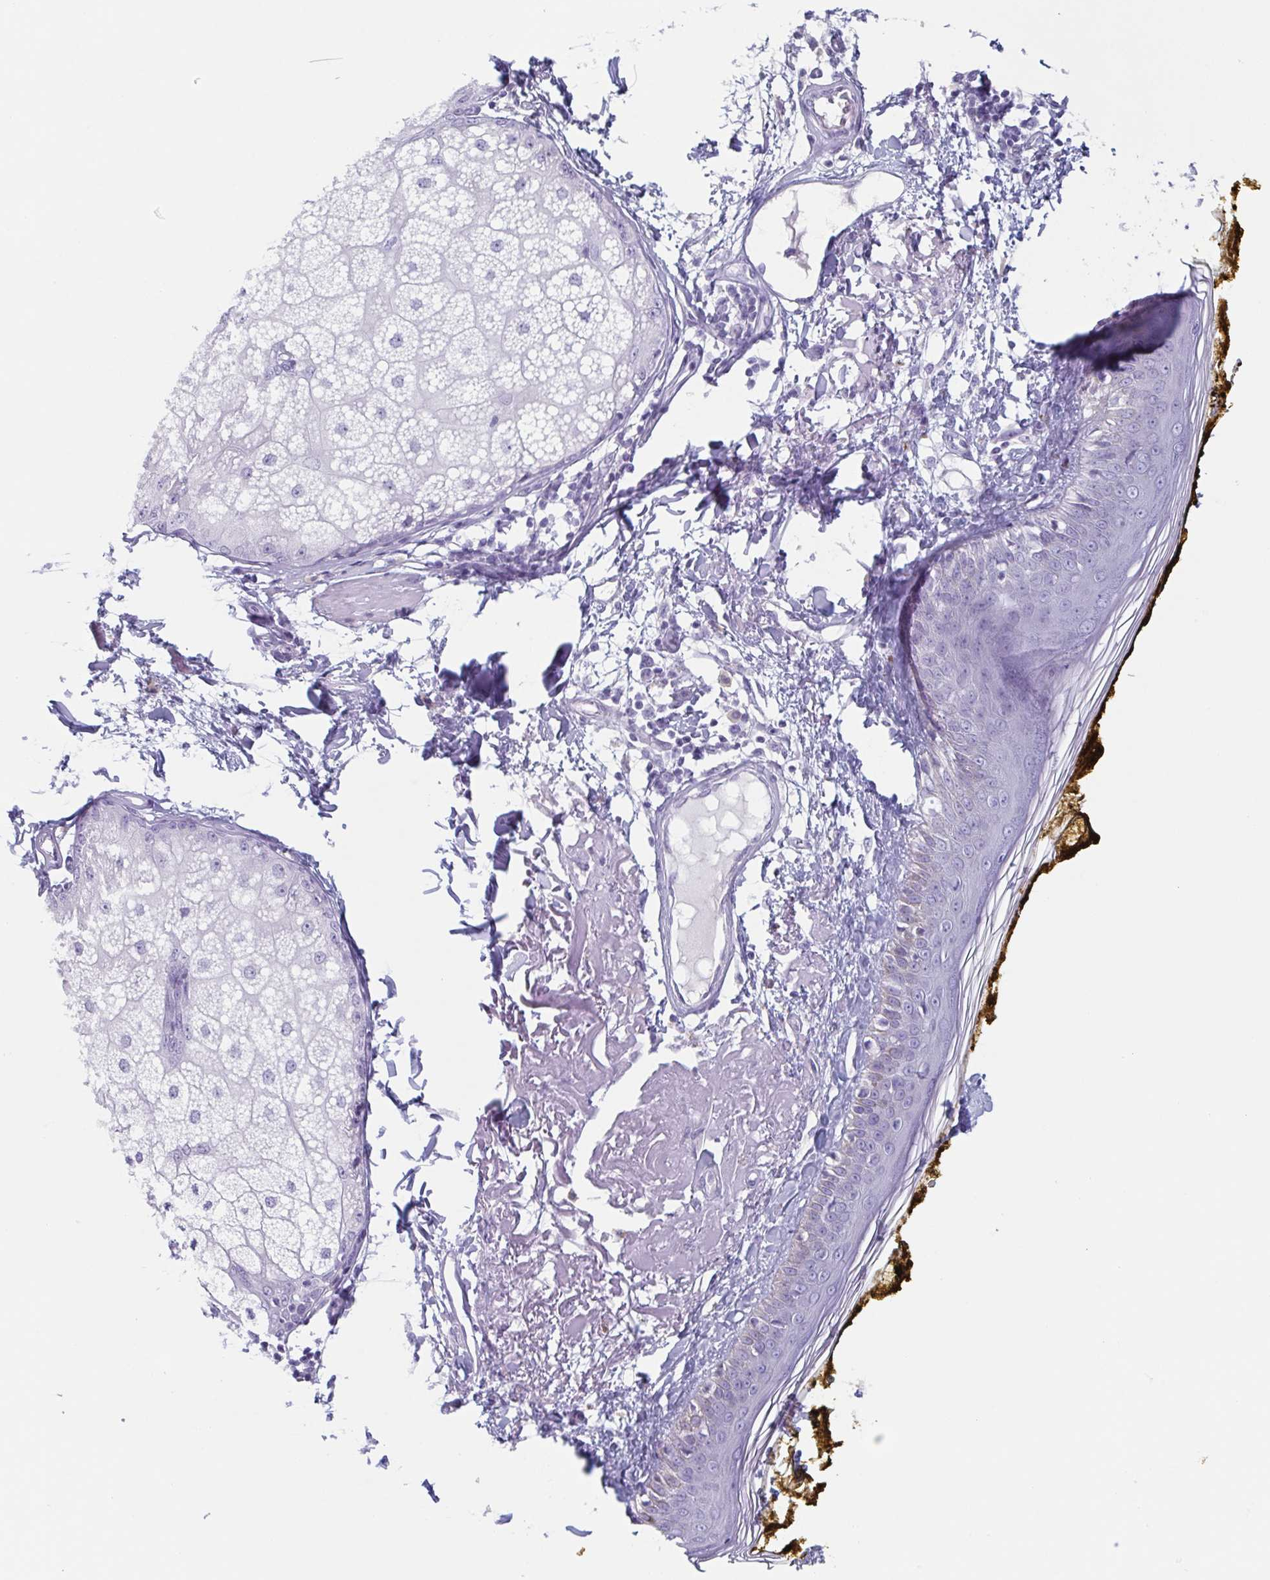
{"staining": {"intensity": "negative", "quantity": "none", "location": "none"}, "tissue": "skin", "cell_type": "Fibroblasts", "image_type": "normal", "snomed": [{"axis": "morphology", "description": "Normal tissue, NOS"}, {"axis": "topography", "description": "Skin"}], "caption": "IHC of normal skin reveals no expression in fibroblasts.", "gene": "LYRM2", "patient": {"sex": "male", "age": 76}}